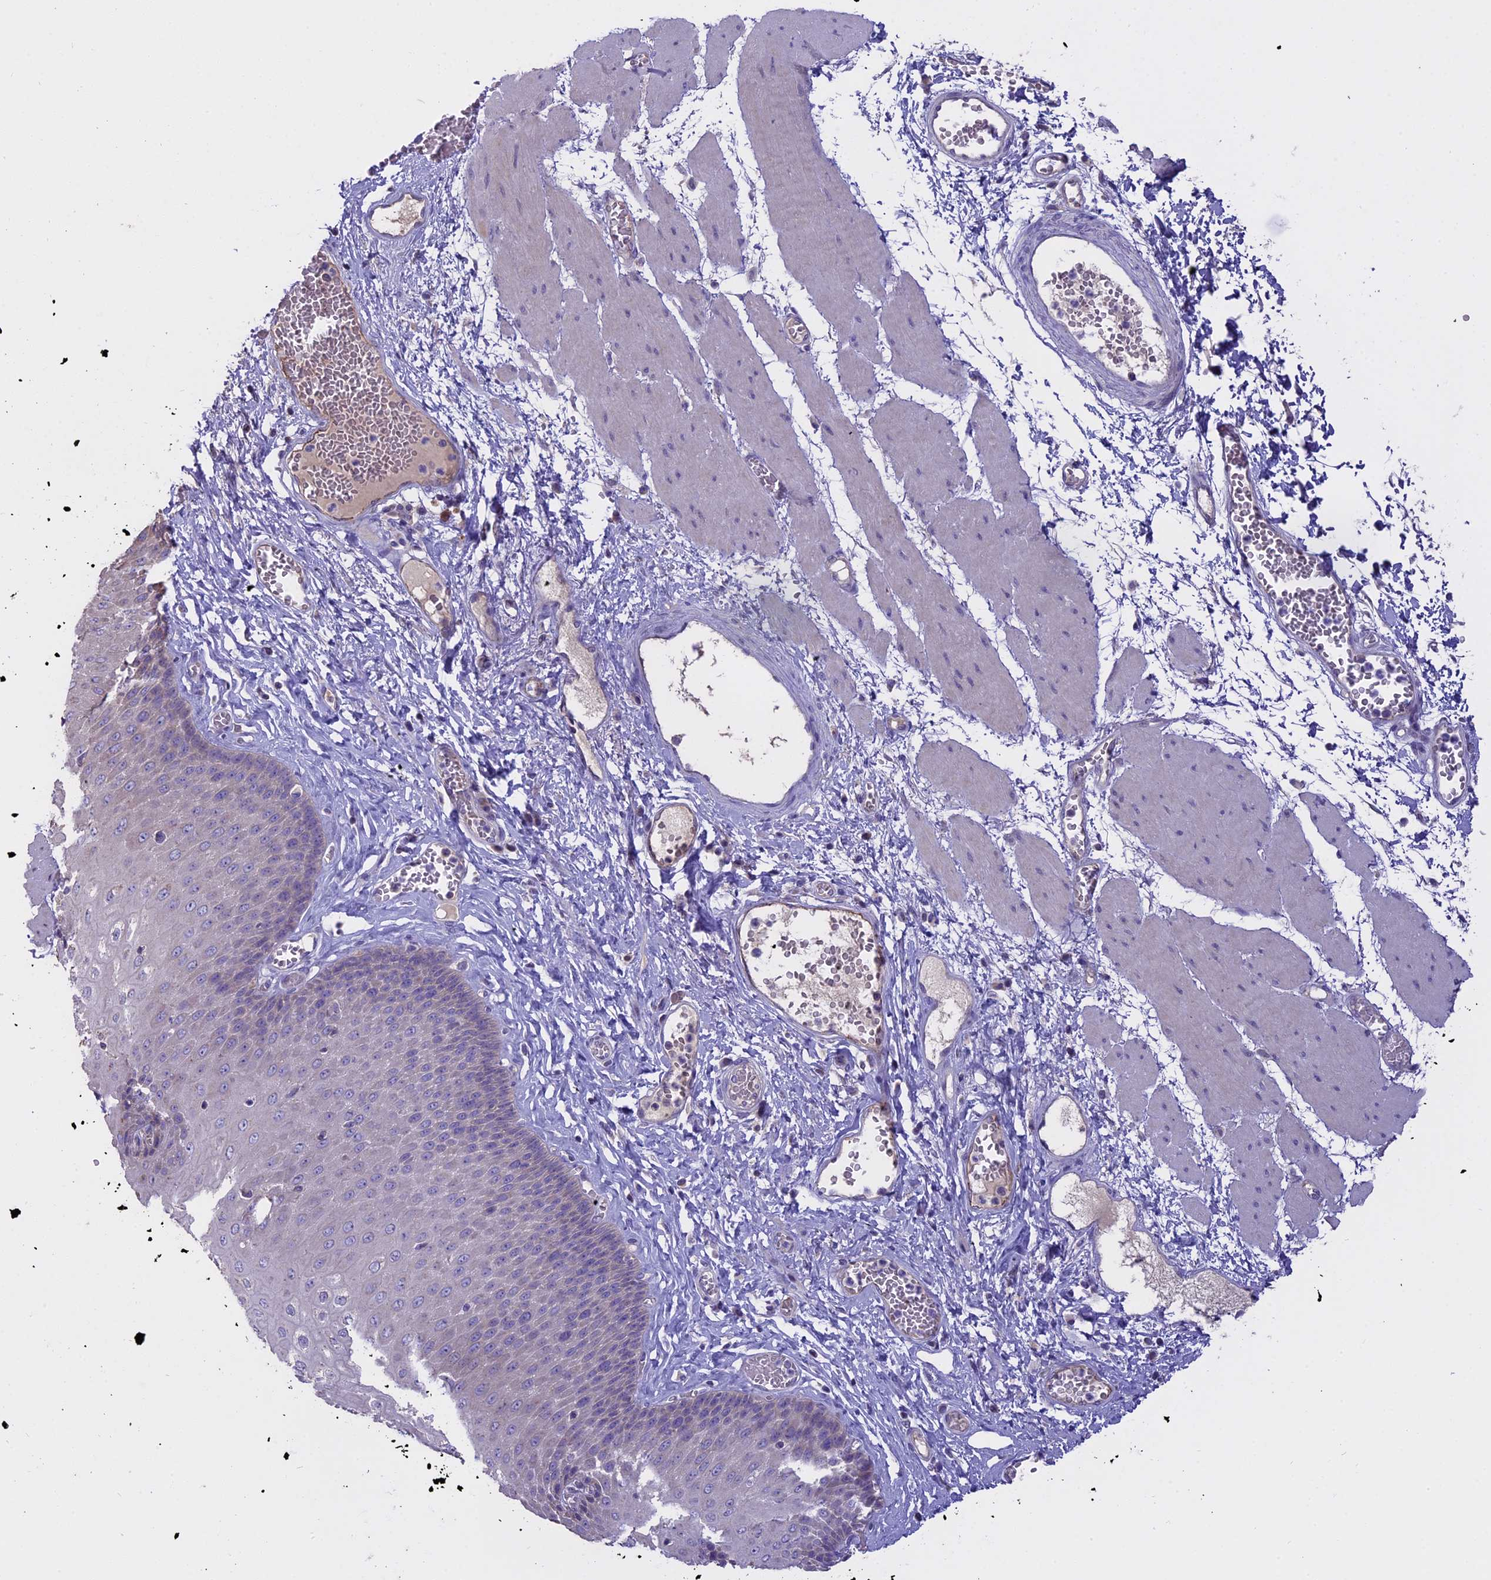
{"staining": {"intensity": "weak", "quantity": "<25%", "location": "cytoplasmic/membranous"}, "tissue": "esophagus", "cell_type": "Squamous epithelial cells", "image_type": "normal", "snomed": [{"axis": "morphology", "description": "Normal tissue, NOS"}, {"axis": "topography", "description": "Esophagus"}], "caption": "An immunohistochemistry photomicrograph of unremarkable esophagus is shown. There is no staining in squamous epithelial cells of esophagus. (DAB (3,3'-diaminobenzidine) IHC visualized using brightfield microscopy, high magnification).", "gene": "WFDC2", "patient": {"sex": "male", "age": 60}}